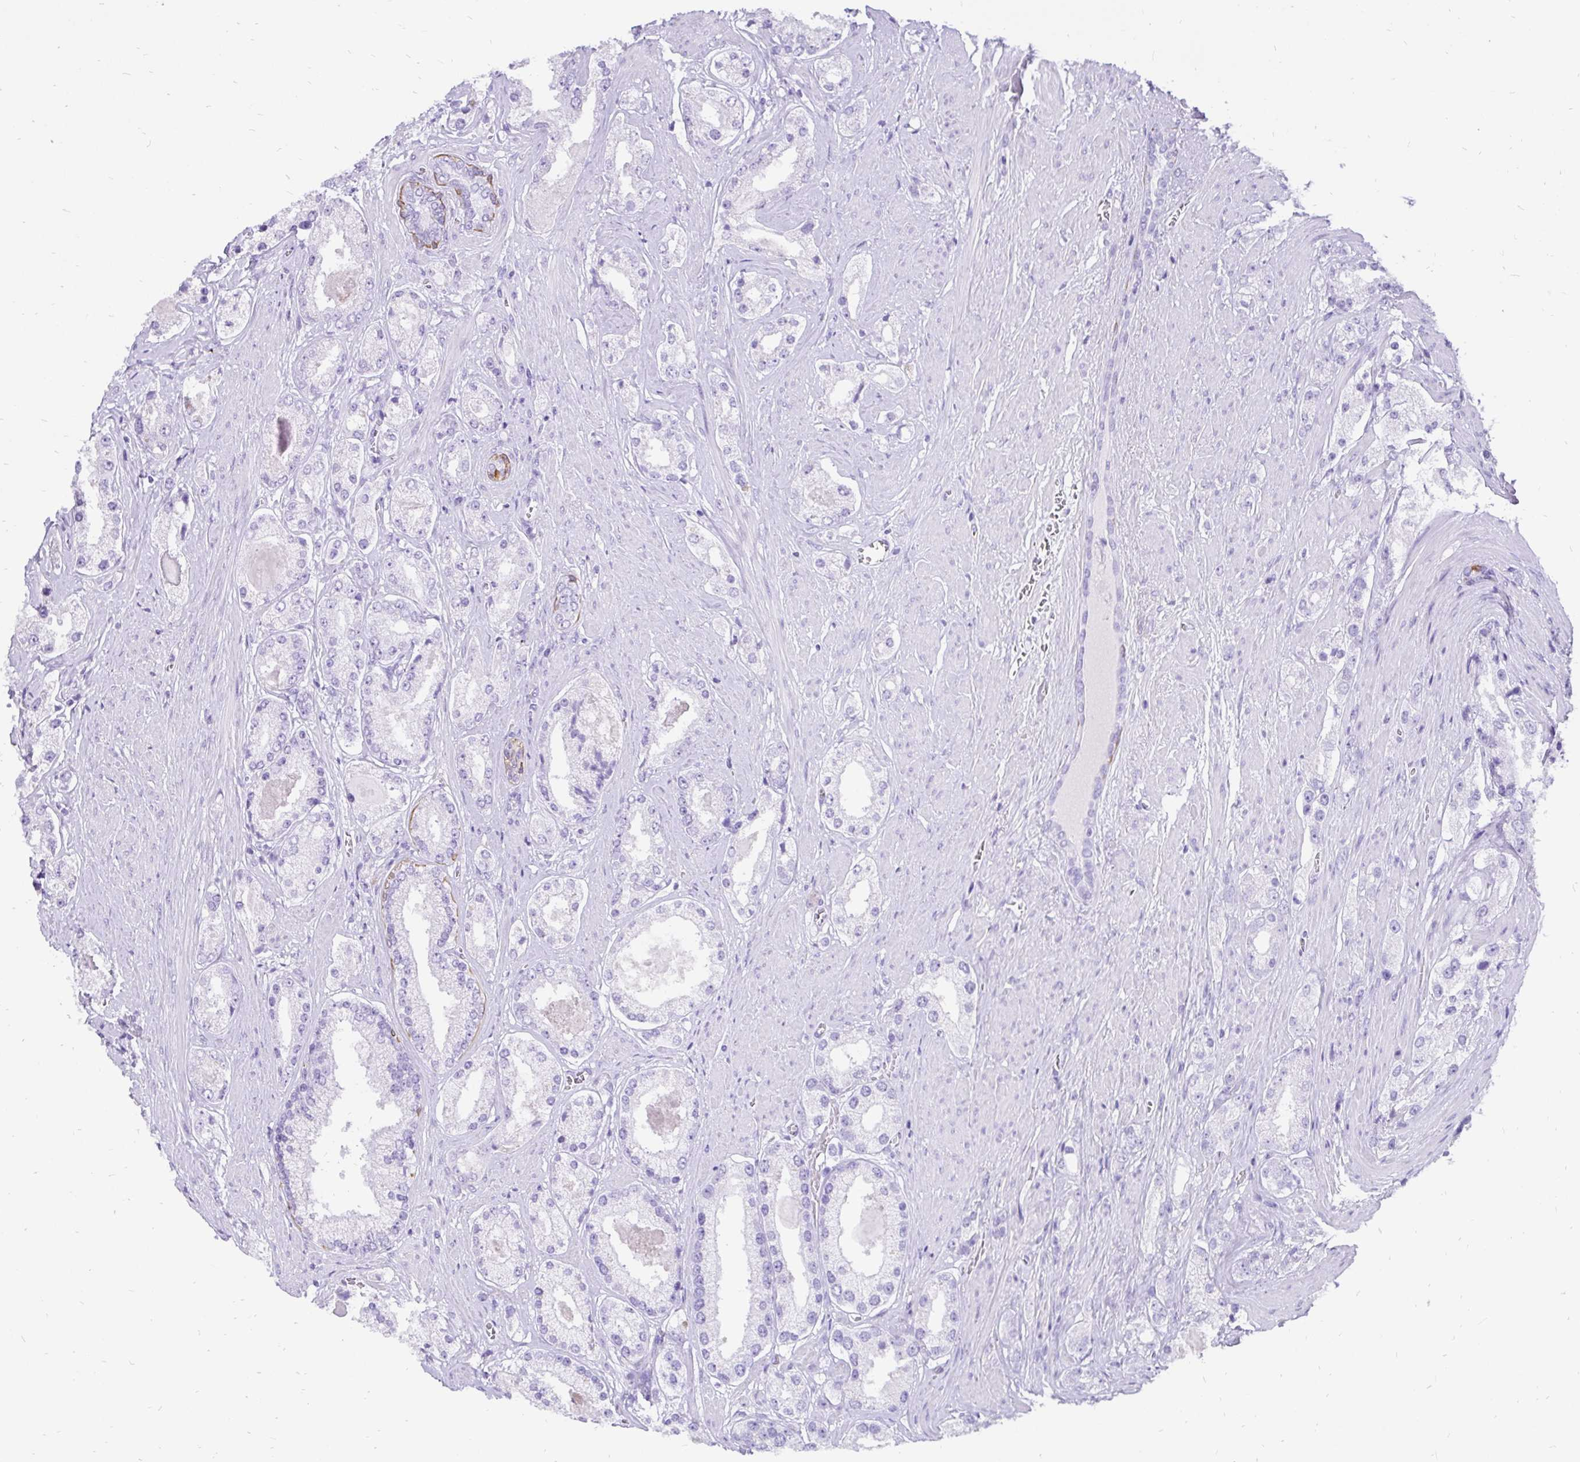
{"staining": {"intensity": "negative", "quantity": "none", "location": "none"}, "tissue": "prostate cancer", "cell_type": "Tumor cells", "image_type": "cancer", "snomed": [{"axis": "morphology", "description": "Adenocarcinoma, High grade"}, {"axis": "topography", "description": "Prostate"}], "caption": "High magnification brightfield microscopy of prostate high-grade adenocarcinoma stained with DAB (brown) and counterstained with hematoxylin (blue): tumor cells show no significant expression.", "gene": "KRT13", "patient": {"sex": "male", "age": 67}}